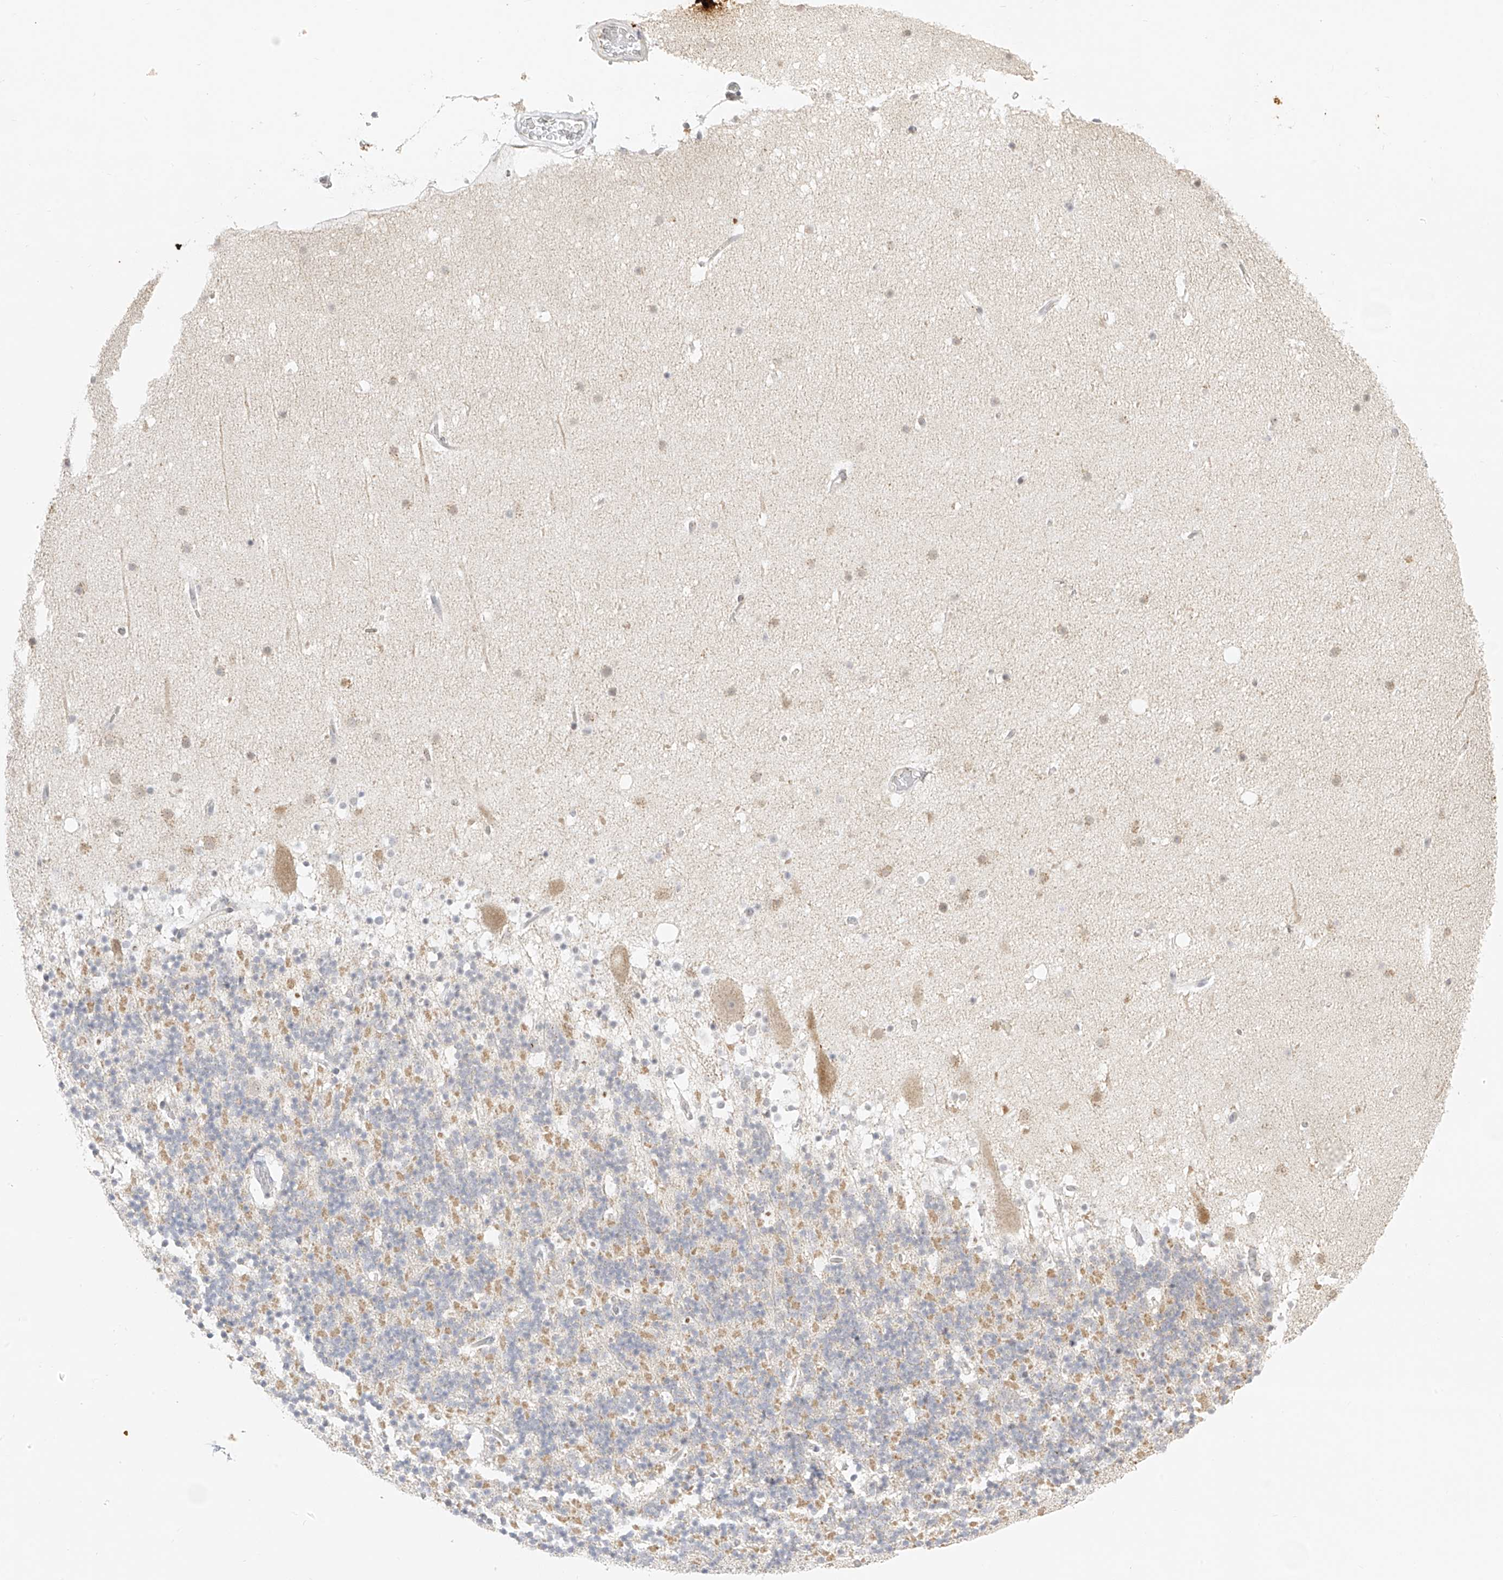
{"staining": {"intensity": "weak", "quantity": "25%-75%", "location": "cytoplasmic/membranous"}, "tissue": "cerebellum", "cell_type": "Cells in granular layer", "image_type": "normal", "snomed": [{"axis": "morphology", "description": "Normal tissue, NOS"}, {"axis": "topography", "description": "Cerebellum"}], "caption": "Immunohistochemistry (DAB) staining of unremarkable human cerebellum reveals weak cytoplasmic/membranous protein staining in about 25%-75% of cells in granular layer.", "gene": "DYRK1B", "patient": {"sex": "male", "age": 57}}